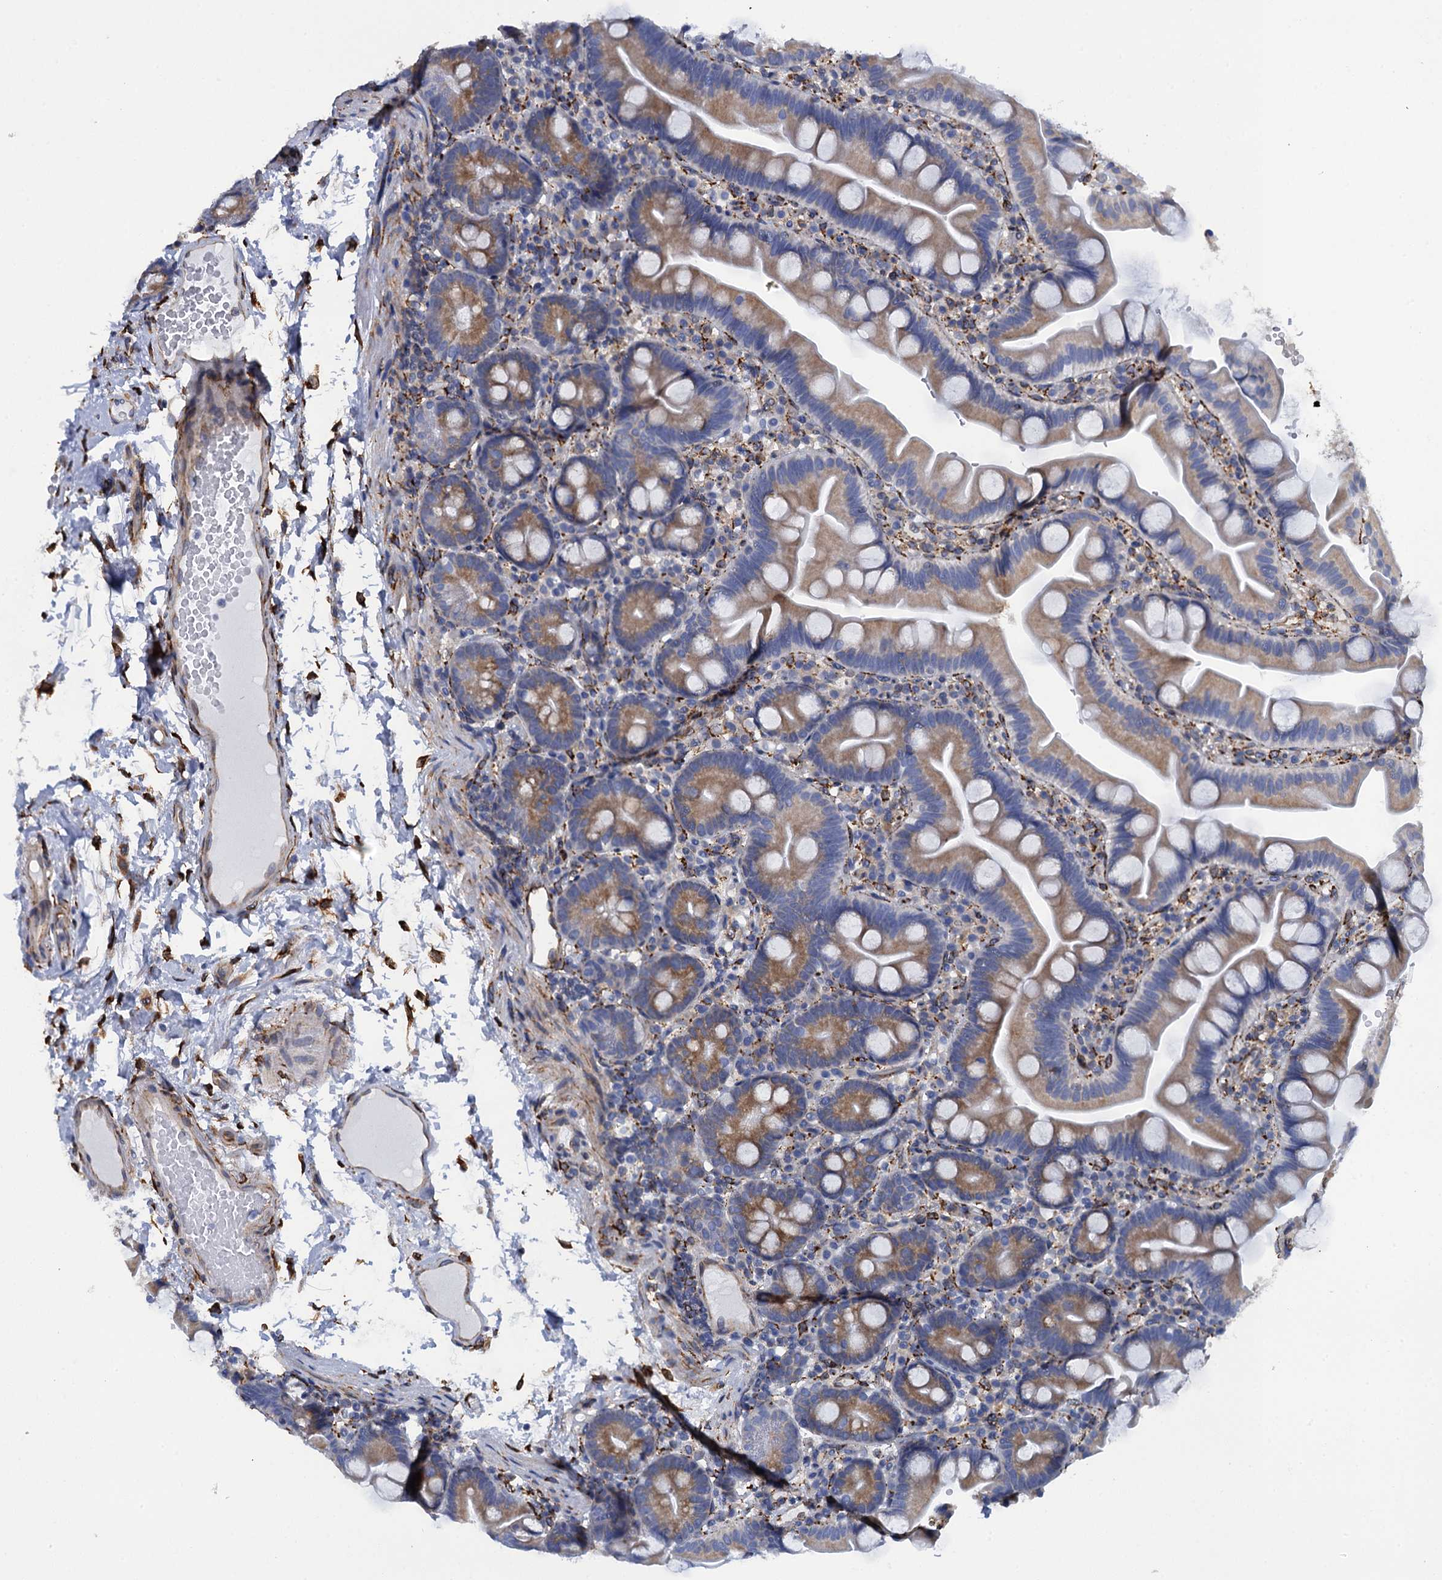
{"staining": {"intensity": "moderate", "quantity": "25%-75%", "location": "cytoplasmic/membranous"}, "tissue": "small intestine", "cell_type": "Glandular cells", "image_type": "normal", "snomed": [{"axis": "morphology", "description": "Normal tissue, NOS"}, {"axis": "topography", "description": "Small intestine"}], "caption": "Glandular cells show medium levels of moderate cytoplasmic/membranous positivity in approximately 25%-75% of cells in normal human small intestine. The protein is stained brown, and the nuclei are stained in blue (DAB IHC with brightfield microscopy, high magnification).", "gene": "POGLUT3", "patient": {"sex": "female", "age": 68}}